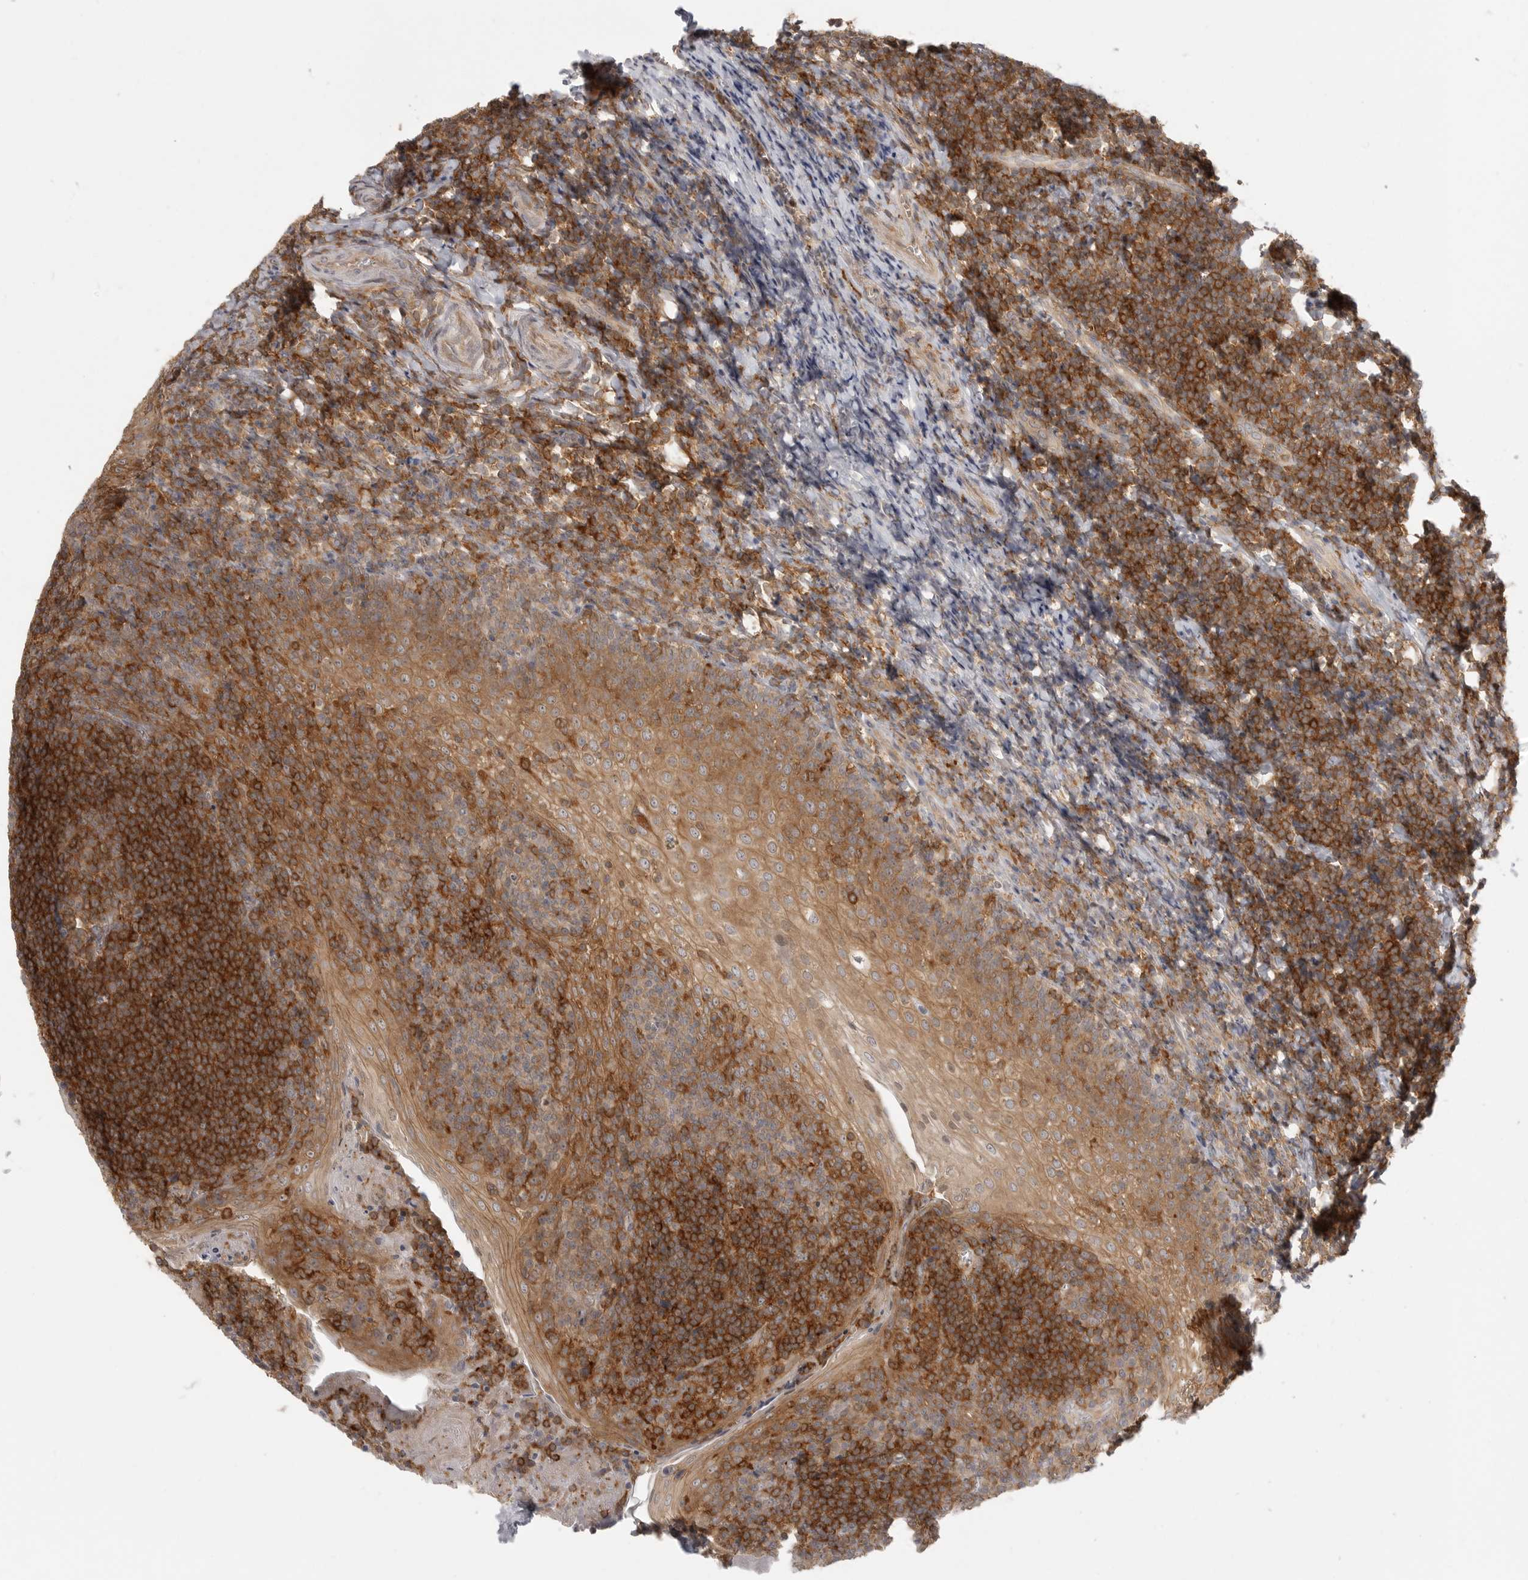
{"staining": {"intensity": "strong", "quantity": ">75%", "location": "cytoplasmic/membranous"}, "tissue": "tonsil", "cell_type": "Germinal center cells", "image_type": "normal", "snomed": [{"axis": "morphology", "description": "Normal tissue, NOS"}, {"axis": "topography", "description": "Tonsil"}], "caption": "Immunohistochemistry (IHC) of unremarkable tonsil demonstrates high levels of strong cytoplasmic/membranous positivity in about >75% of germinal center cells. (brown staining indicates protein expression, while blue staining denotes nuclei).", "gene": "DBNL", "patient": {"sex": "male", "age": 27}}